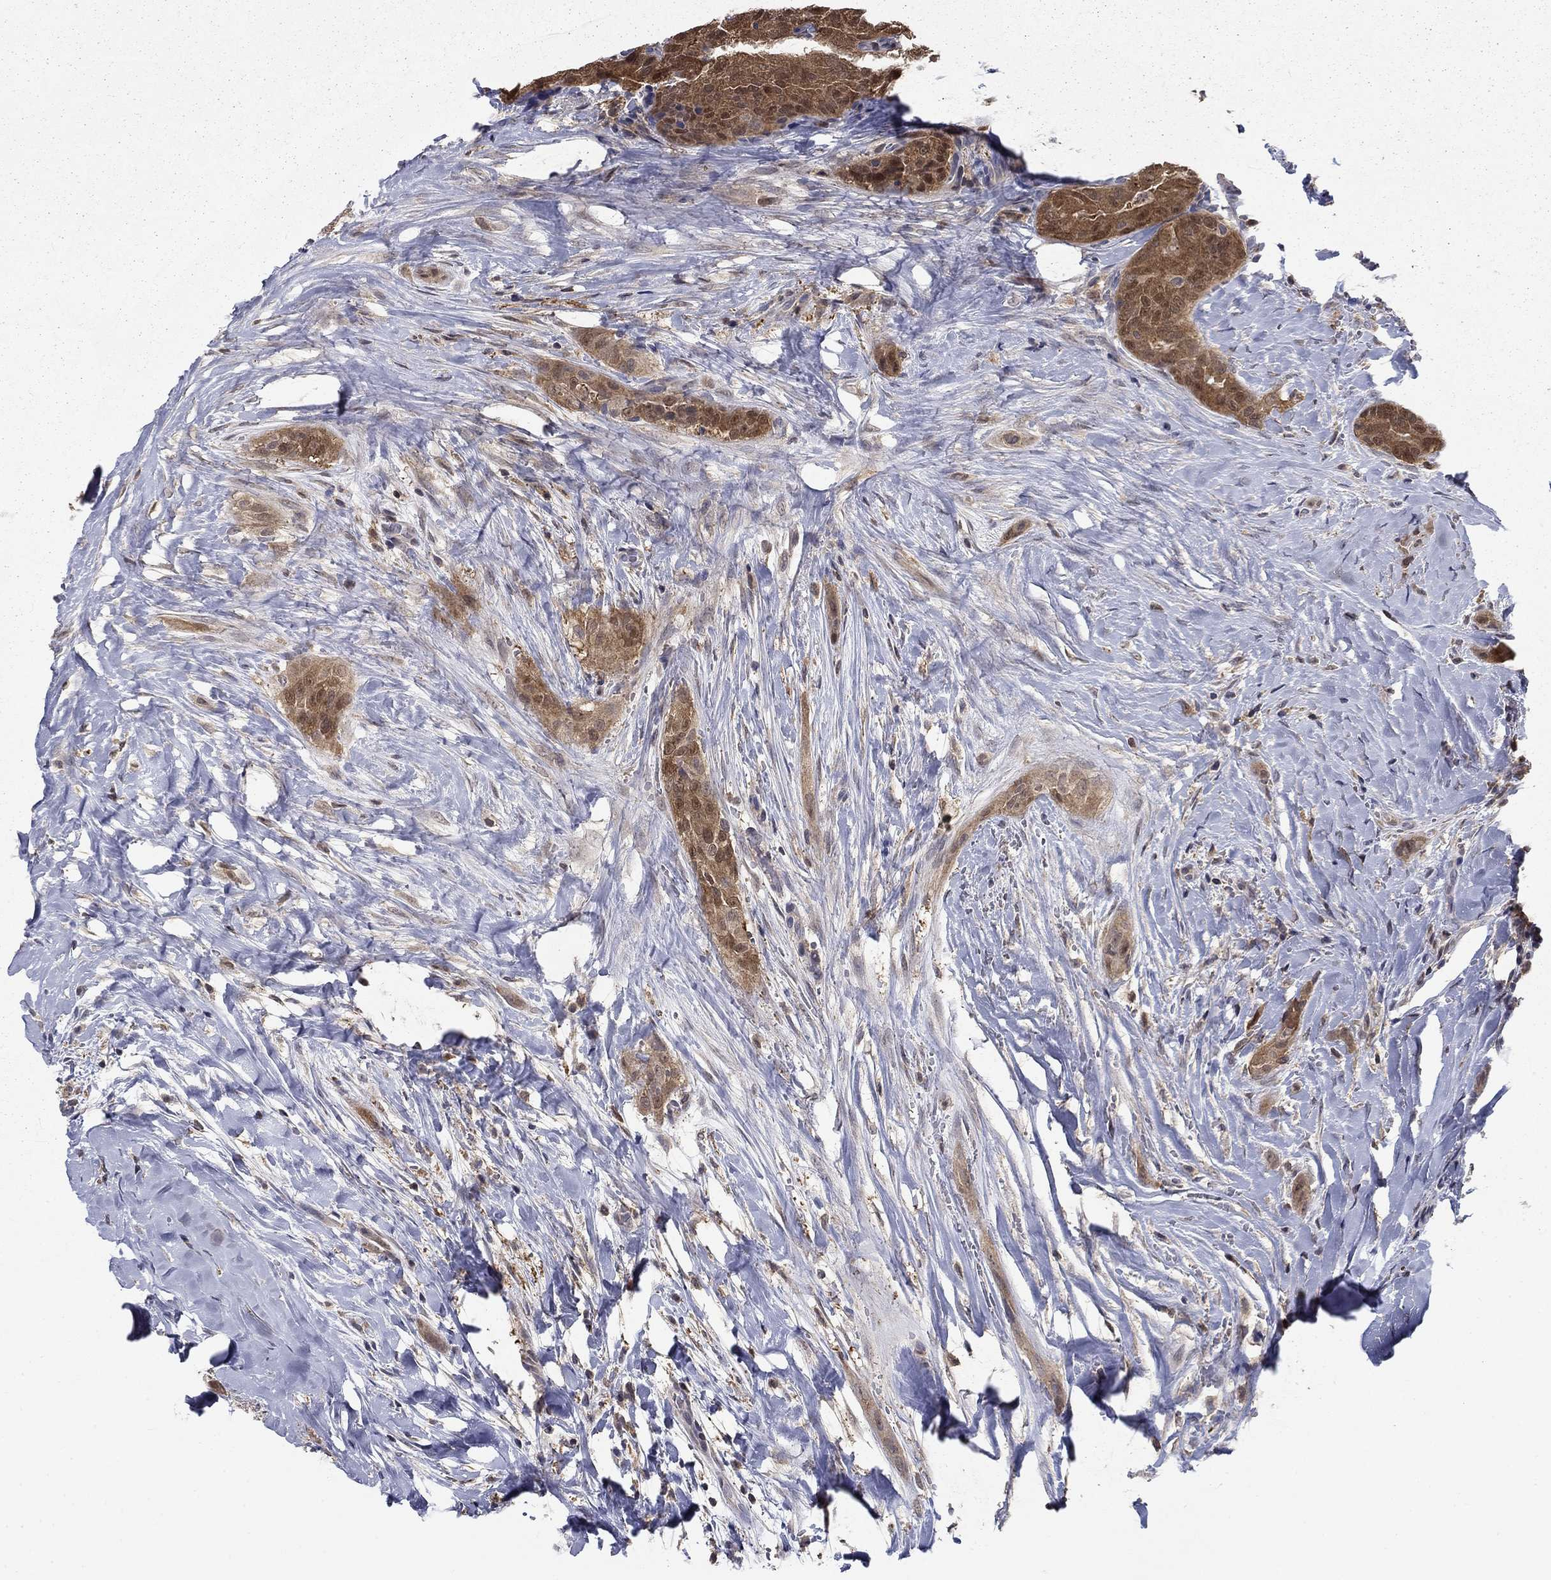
{"staining": {"intensity": "moderate", "quantity": ">75%", "location": "cytoplasmic/membranous"}, "tissue": "thyroid cancer", "cell_type": "Tumor cells", "image_type": "cancer", "snomed": [{"axis": "morphology", "description": "Papillary adenocarcinoma, NOS"}, {"axis": "topography", "description": "Thyroid gland"}], "caption": "A brown stain shows moderate cytoplasmic/membranous expression of a protein in human thyroid cancer tumor cells.", "gene": "NIT2", "patient": {"sex": "male", "age": 61}}